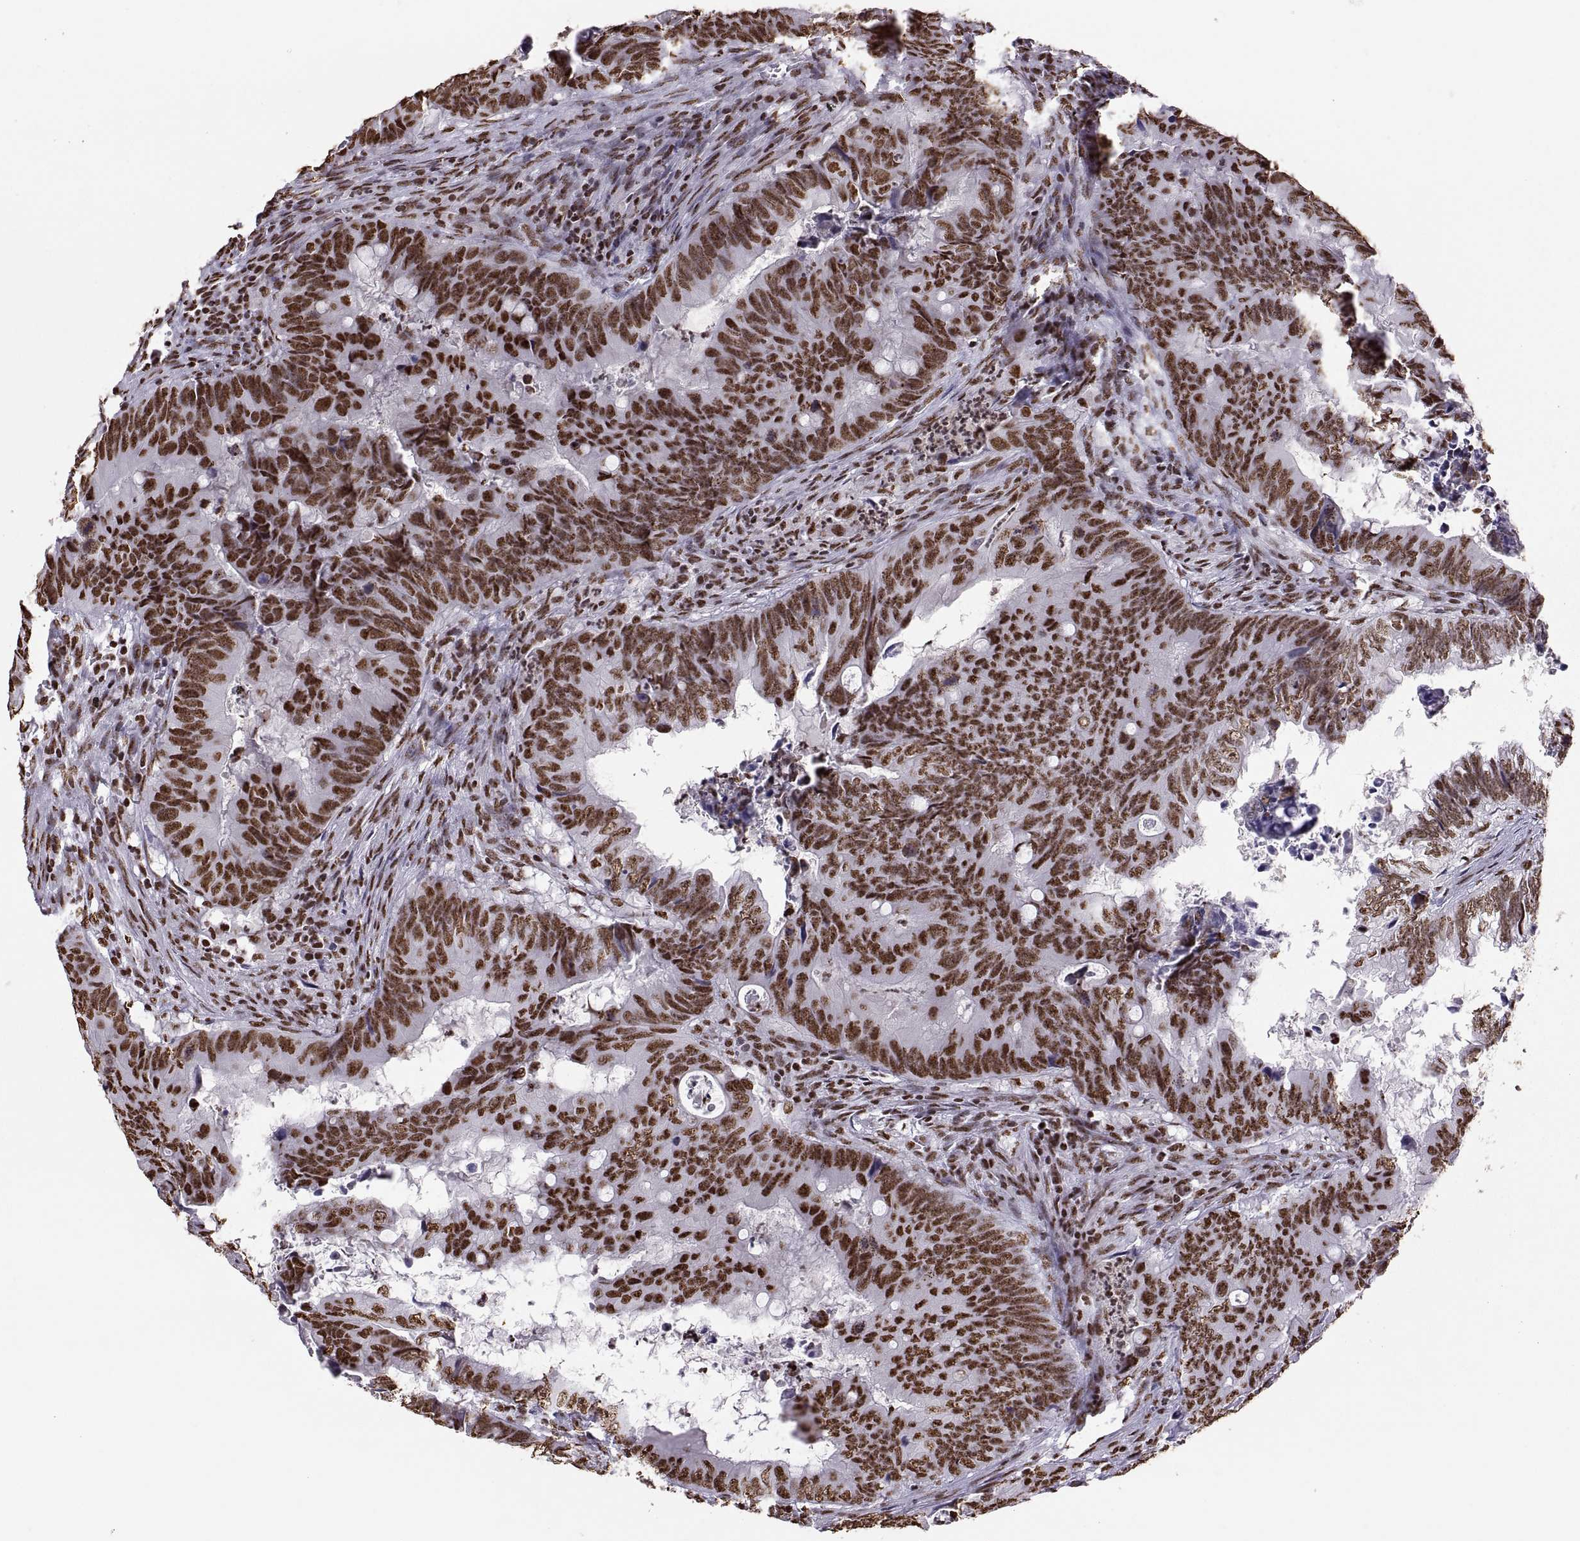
{"staining": {"intensity": "strong", "quantity": "25%-75%", "location": "nuclear"}, "tissue": "colorectal cancer", "cell_type": "Tumor cells", "image_type": "cancer", "snomed": [{"axis": "morphology", "description": "Adenocarcinoma, NOS"}, {"axis": "topography", "description": "Colon"}], "caption": "This histopathology image demonstrates IHC staining of colorectal cancer (adenocarcinoma), with high strong nuclear staining in about 25%-75% of tumor cells.", "gene": "SNAI1", "patient": {"sex": "female", "age": 82}}